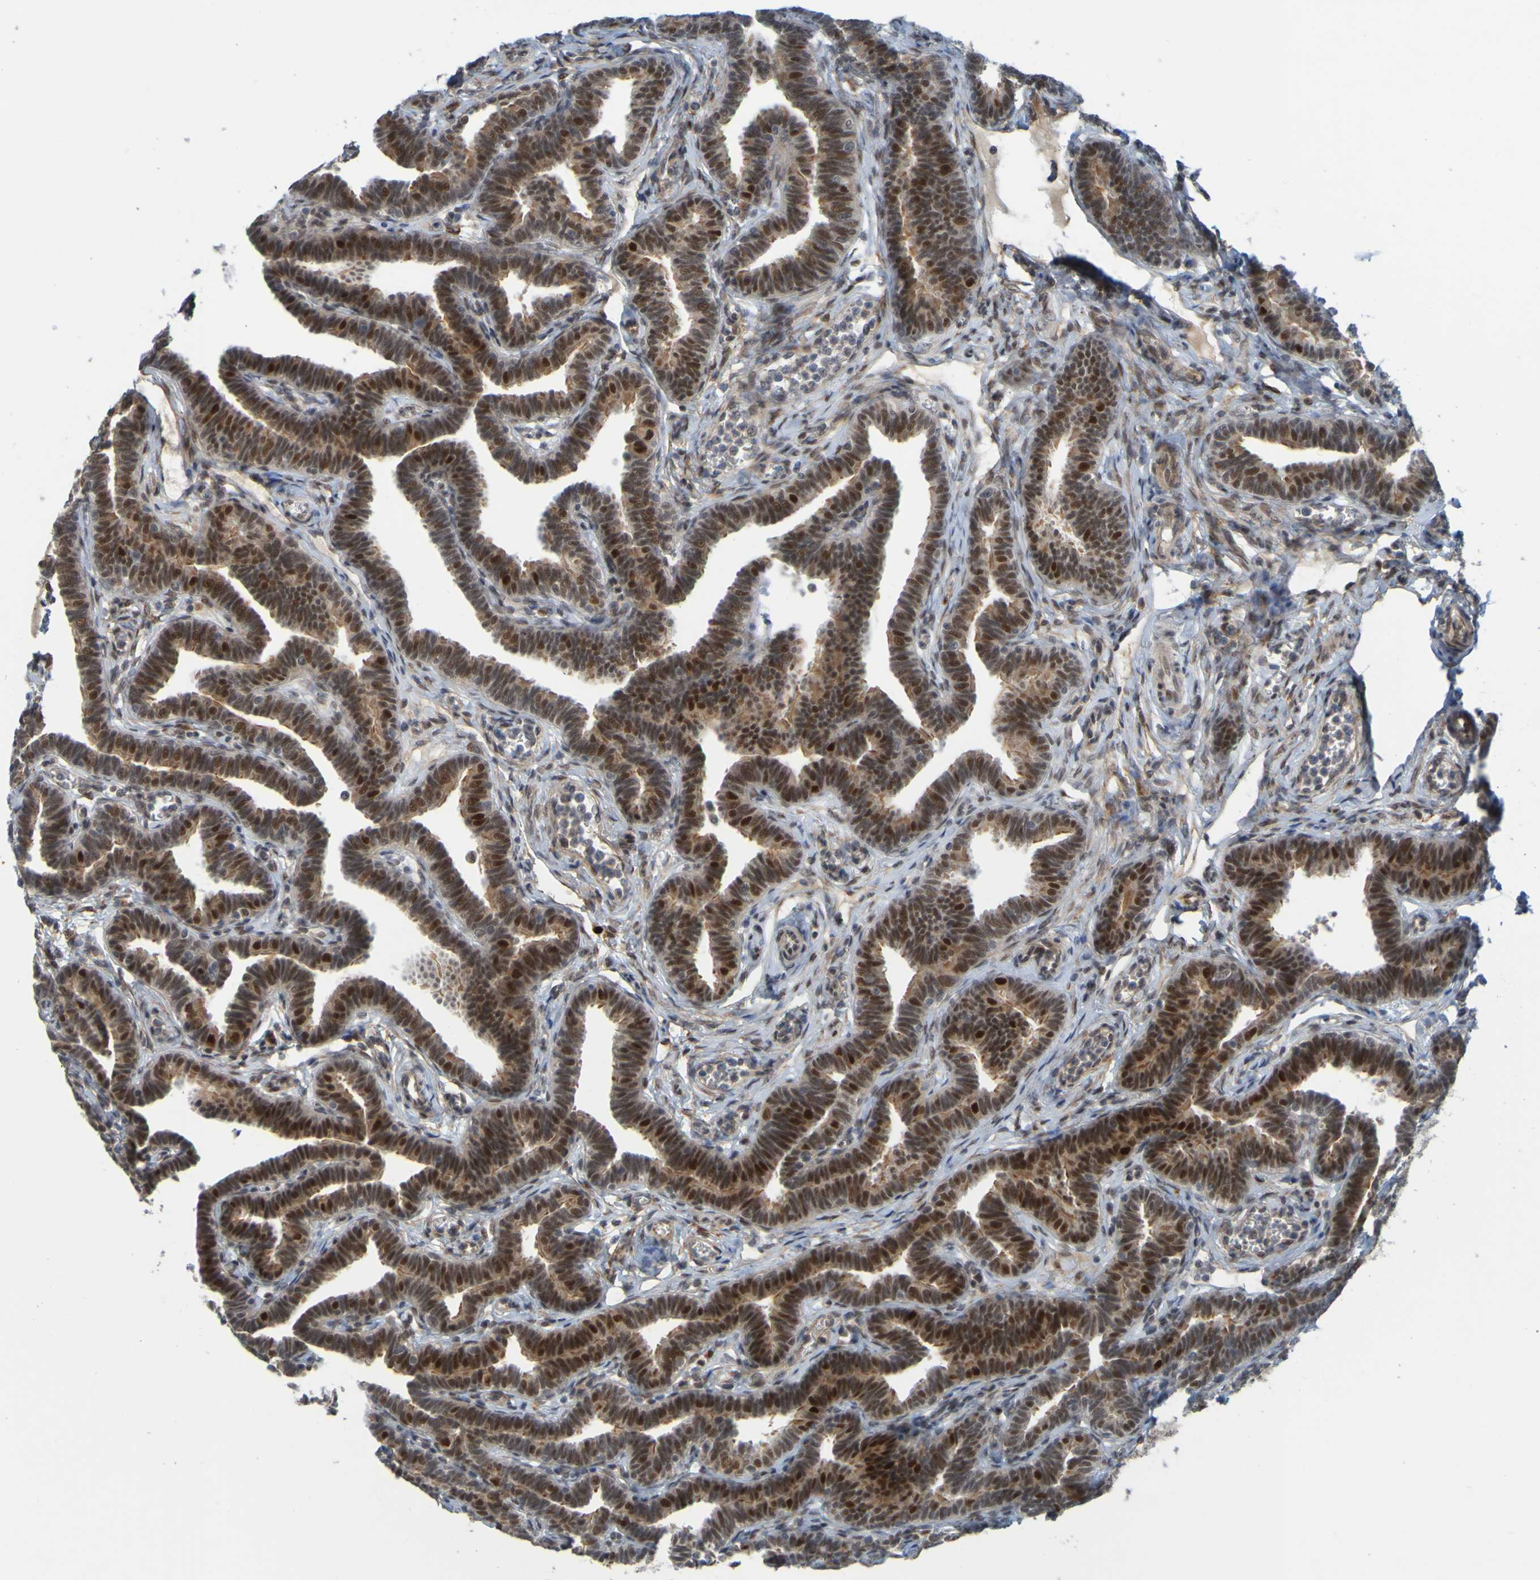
{"staining": {"intensity": "moderate", "quantity": ">75%", "location": "cytoplasmic/membranous,nuclear"}, "tissue": "fallopian tube", "cell_type": "Glandular cells", "image_type": "normal", "snomed": [{"axis": "morphology", "description": "Normal tissue, NOS"}, {"axis": "topography", "description": "Fallopian tube"}, {"axis": "topography", "description": "Ovary"}], "caption": "Immunohistochemical staining of benign human fallopian tube demonstrates moderate cytoplasmic/membranous,nuclear protein staining in approximately >75% of glandular cells.", "gene": "MCPH1", "patient": {"sex": "female", "age": 23}}